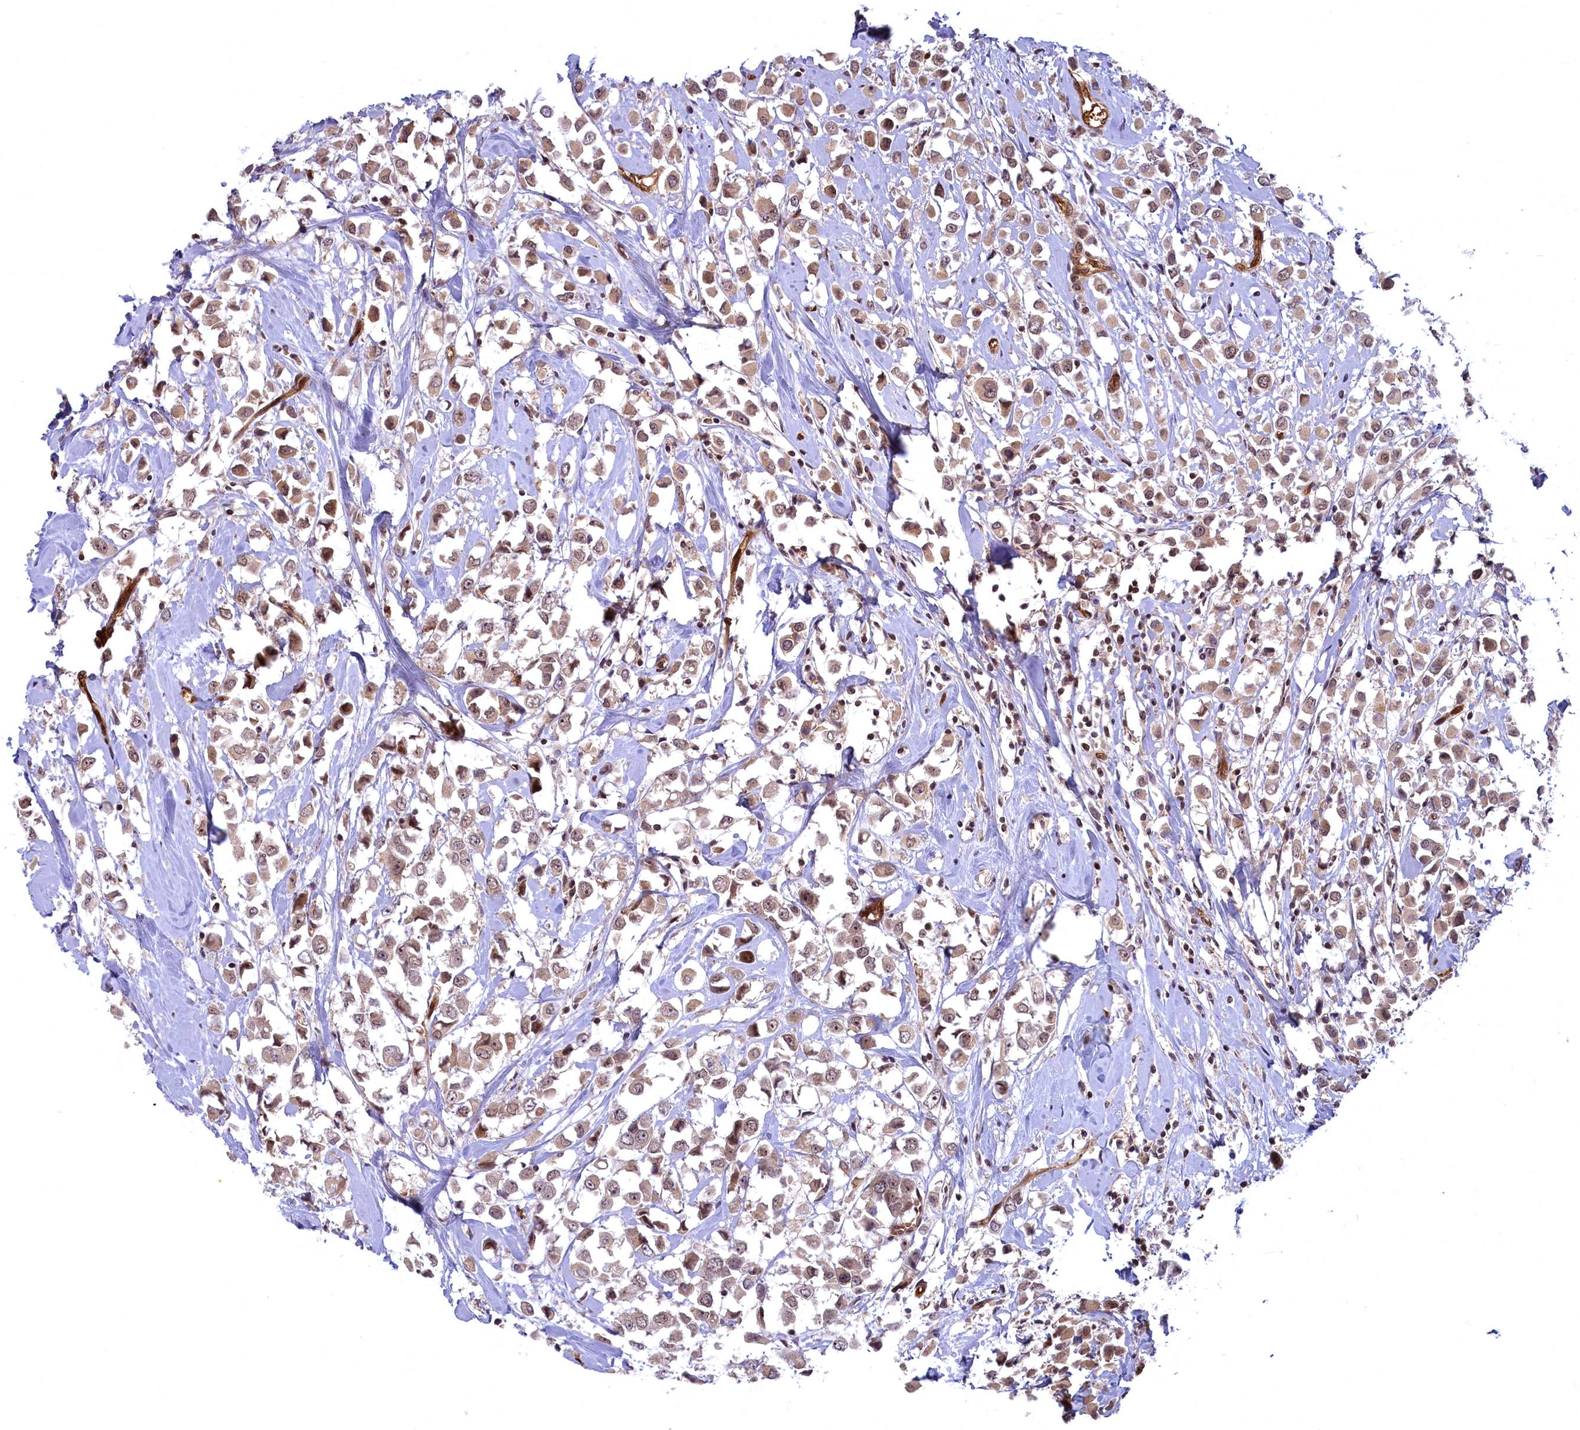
{"staining": {"intensity": "moderate", "quantity": ">75%", "location": "cytoplasmic/membranous,nuclear"}, "tissue": "breast cancer", "cell_type": "Tumor cells", "image_type": "cancer", "snomed": [{"axis": "morphology", "description": "Duct carcinoma"}, {"axis": "topography", "description": "Breast"}], "caption": "An immunohistochemistry image of neoplastic tissue is shown. Protein staining in brown labels moderate cytoplasmic/membranous and nuclear positivity in breast cancer (invasive ductal carcinoma) within tumor cells.", "gene": "SNRK", "patient": {"sex": "female", "age": 61}}